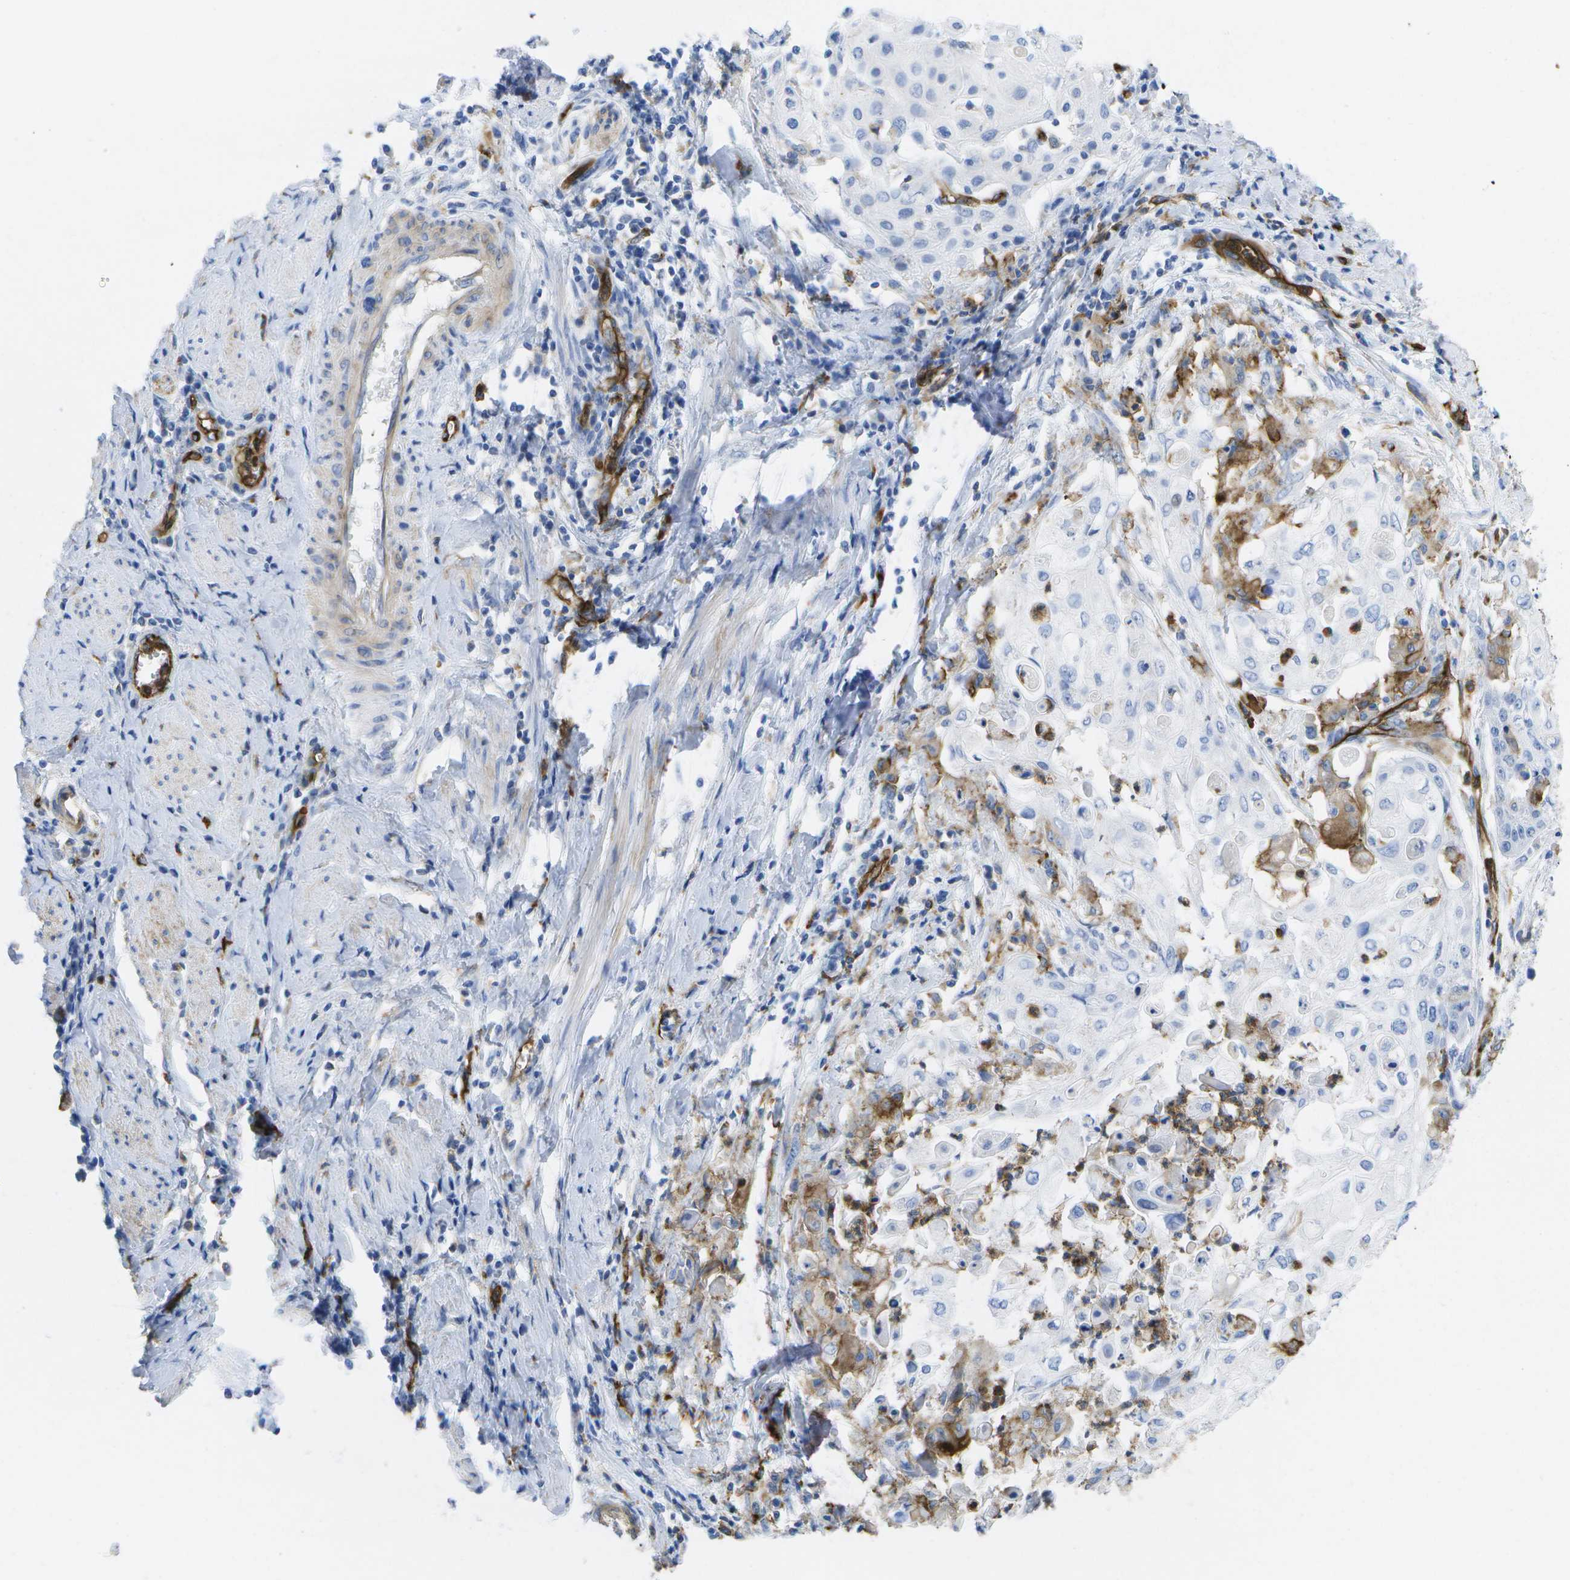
{"staining": {"intensity": "negative", "quantity": "none", "location": "none"}, "tissue": "cervical cancer", "cell_type": "Tumor cells", "image_type": "cancer", "snomed": [{"axis": "morphology", "description": "Squamous cell carcinoma, NOS"}, {"axis": "topography", "description": "Cervix"}], "caption": "Micrograph shows no protein expression in tumor cells of cervical cancer (squamous cell carcinoma) tissue.", "gene": "DYSF", "patient": {"sex": "female", "age": 39}}